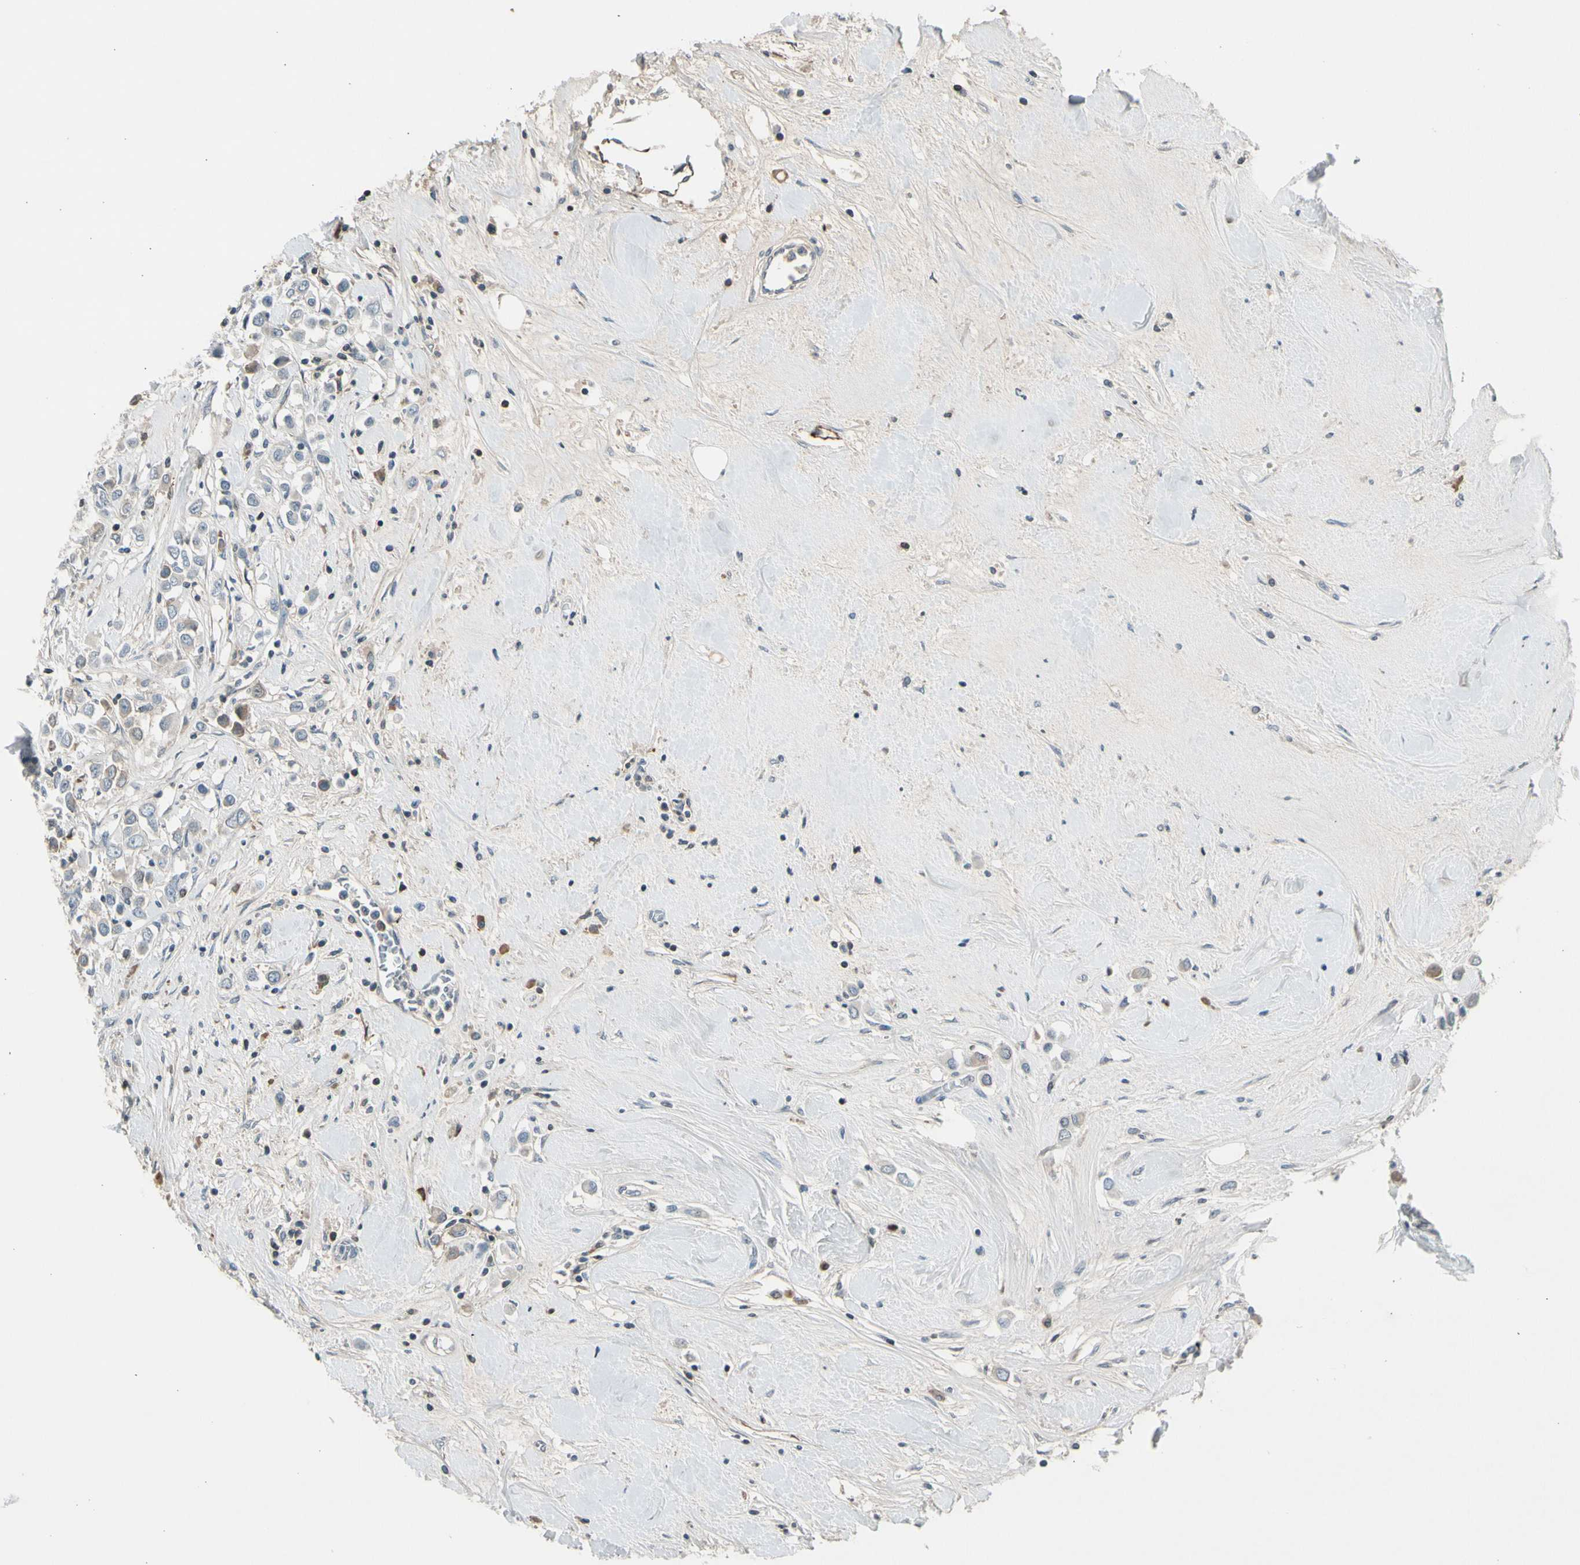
{"staining": {"intensity": "weak", "quantity": "25%-75%", "location": "cytoplasmic/membranous"}, "tissue": "breast cancer", "cell_type": "Tumor cells", "image_type": "cancer", "snomed": [{"axis": "morphology", "description": "Duct carcinoma"}, {"axis": "topography", "description": "Breast"}], "caption": "Human breast cancer stained with a protein marker reveals weak staining in tumor cells.", "gene": "PDPN", "patient": {"sex": "female", "age": 61}}